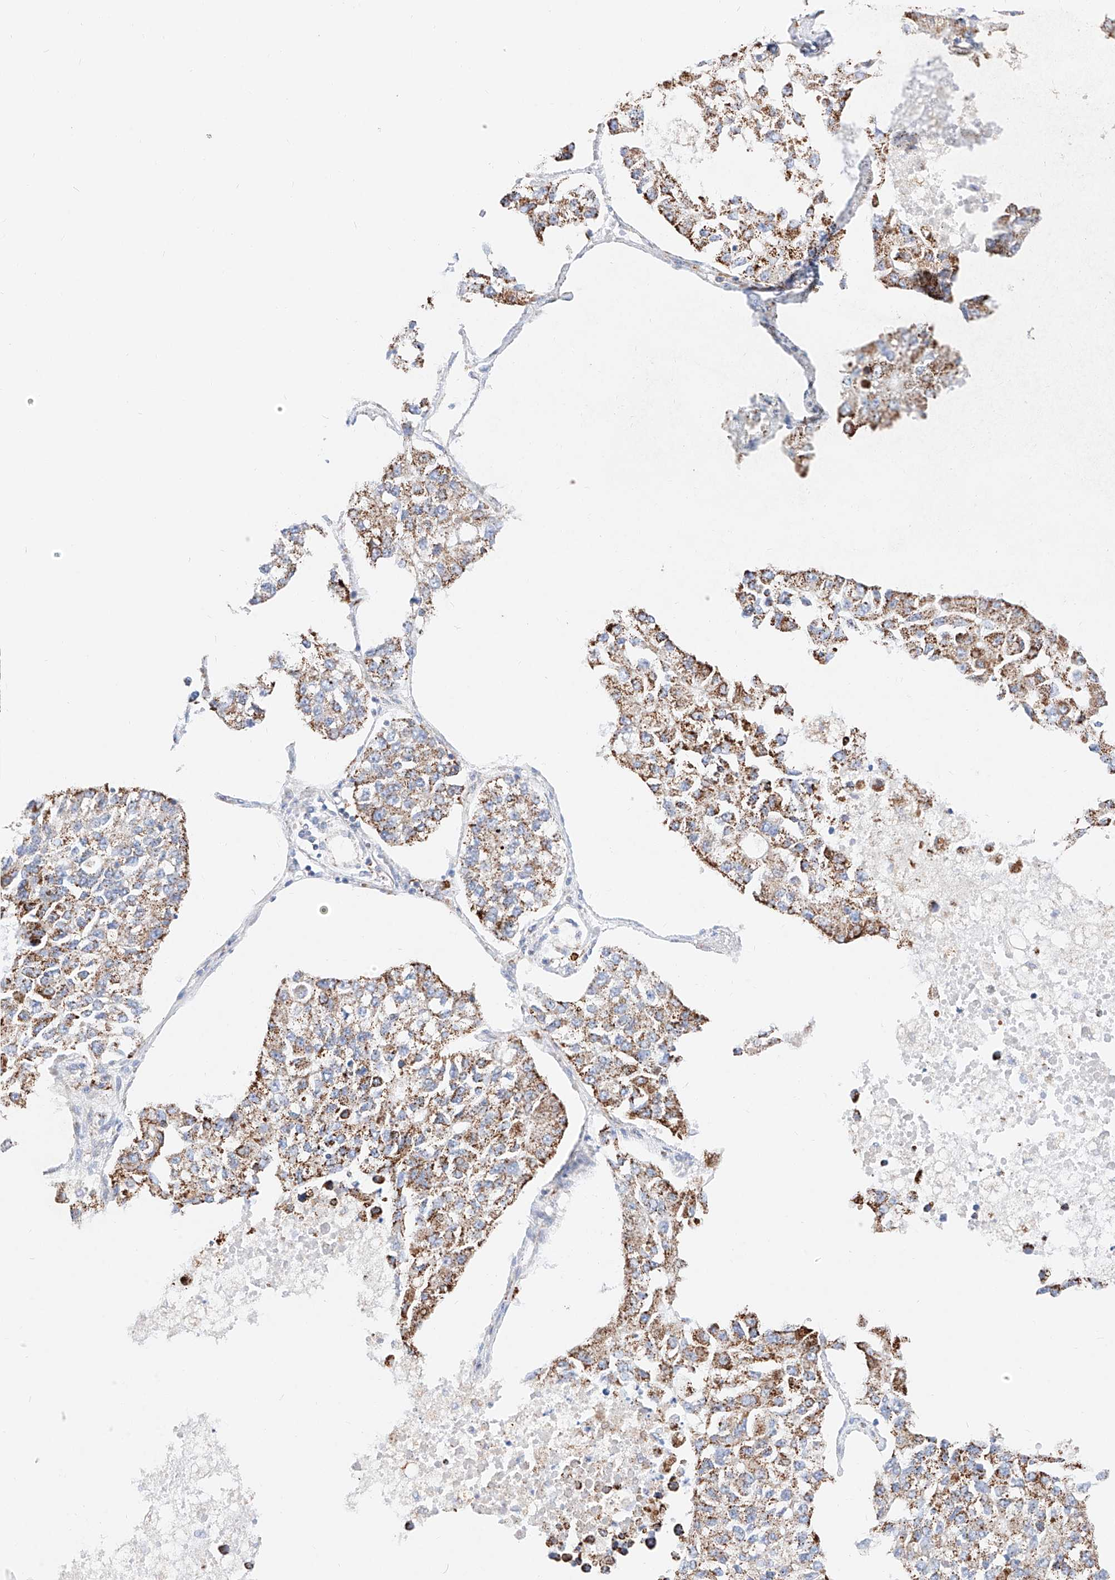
{"staining": {"intensity": "moderate", "quantity": ">75%", "location": "cytoplasmic/membranous"}, "tissue": "lung cancer", "cell_type": "Tumor cells", "image_type": "cancer", "snomed": [{"axis": "morphology", "description": "Adenocarcinoma, NOS"}, {"axis": "topography", "description": "Lung"}], "caption": "Moderate cytoplasmic/membranous expression is seen in approximately >75% of tumor cells in lung cancer. (brown staining indicates protein expression, while blue staining denotes nuclei).", "gene": "C6orf62", "patient": {"sex": "male", "age": 49}}